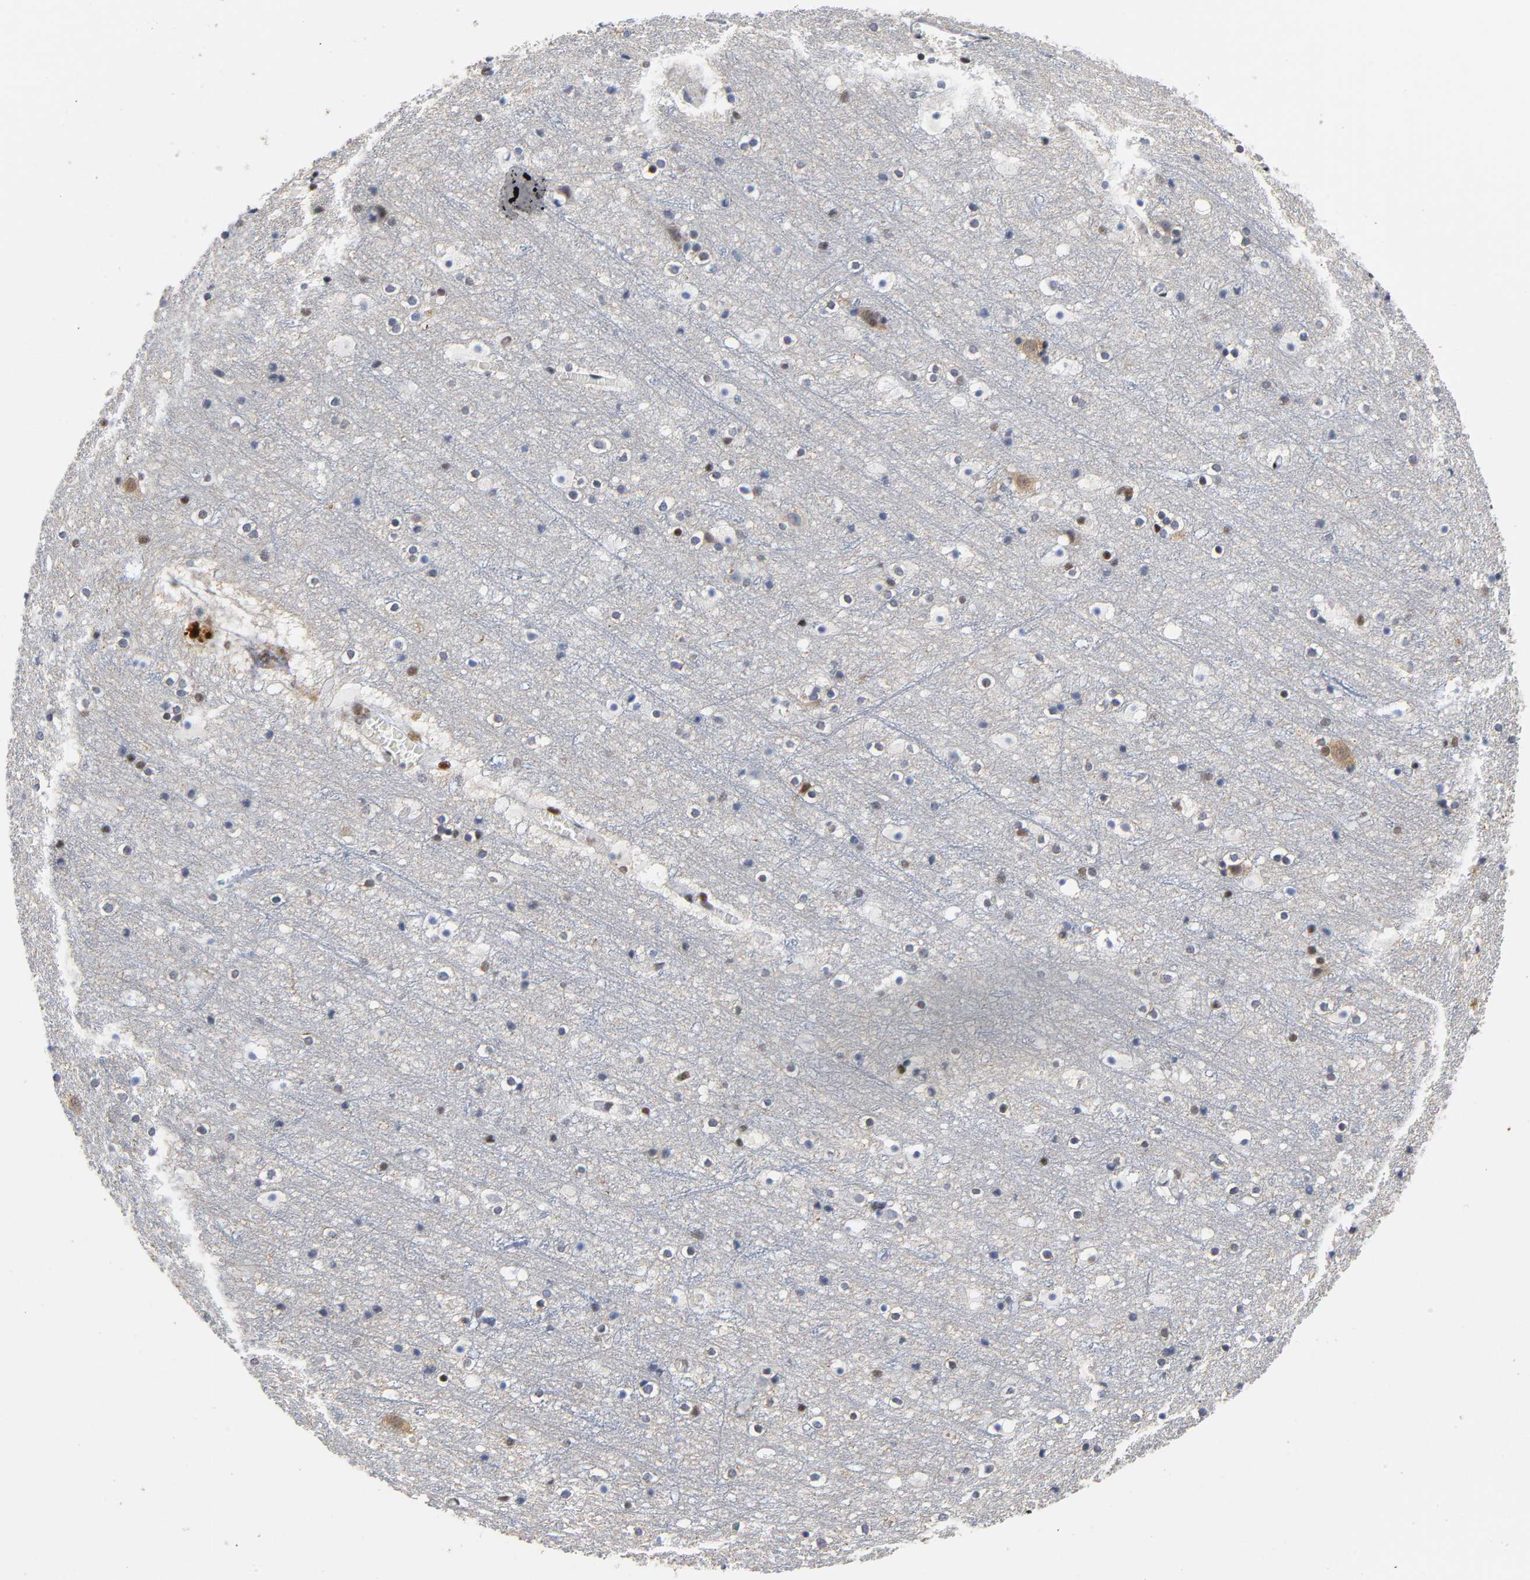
{"staining": {"intensity": "moderate", "quantity": ">75%", "location": "nuclear"}, "tissue": "cerebral cortex", "cell_type": "Endothelial cells", "image_type": "normal", "snomed": [{"axis": "morphology", "description": "Normal tissue, NOS"}, {"axis": "topography", "description": "Cerebral cortex"}], "caption": "Immunohistochemistry (IHC) staining of unremarkable cerebral cortex, which reveals medium levels of moderate nuclear positivity in approximately >75% of endothelial cells indicating moderate nuclear protein expression. The staining was performed using DAB (brown) for protein detection and nuclei were counterstained in hematoxylin (blue).", "gene": "CREBBP", "patient": {"sex": "male", "age": 45}}